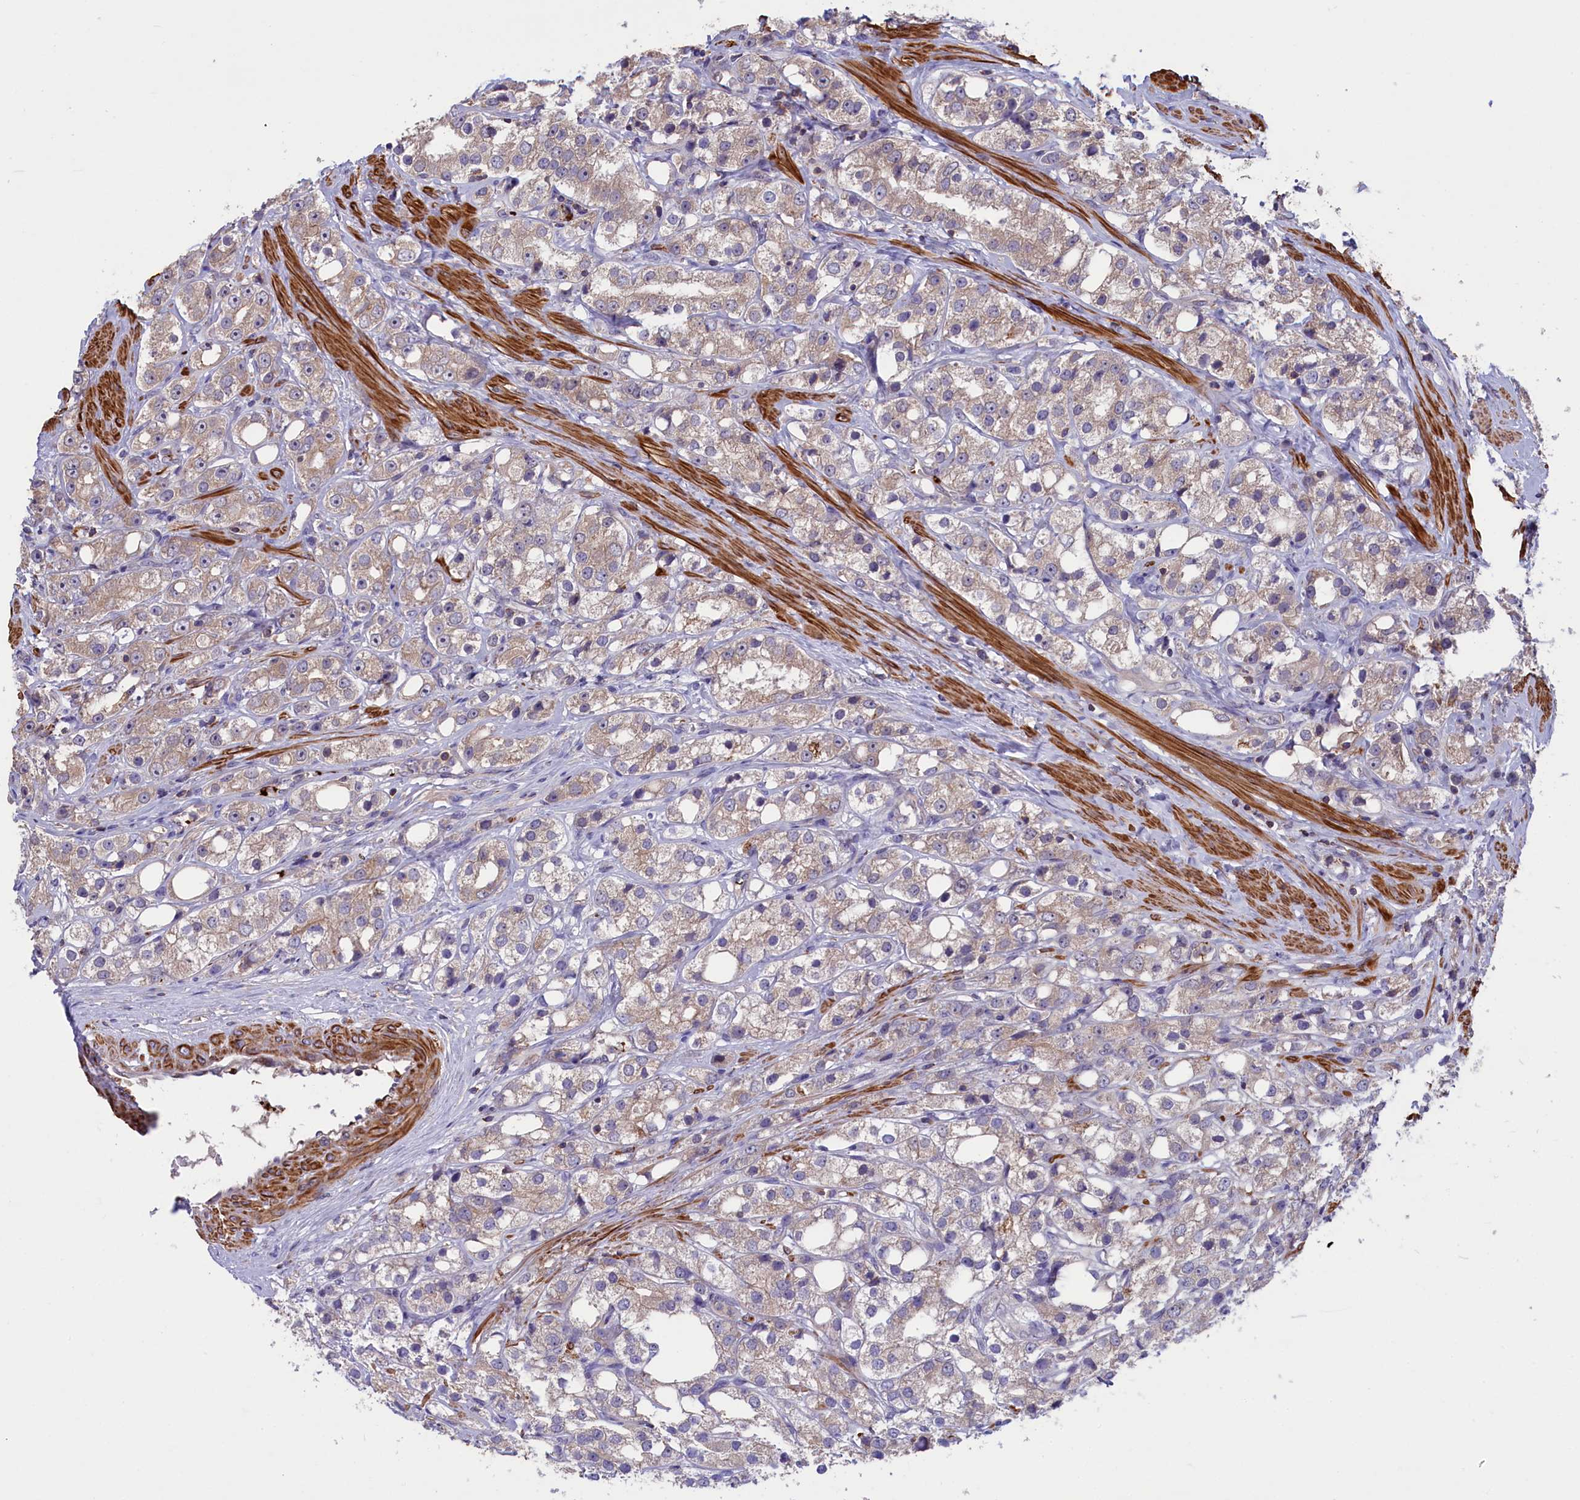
{"staining": {"intensity": "weak", "quantity": ">75%", "location": "cytoplasmic/membranous"}, "tissue": "prostate cancer", "cell_type": "Tumor cells", "image_type": "cancer", "snomed": [{"axis": "morphology", "description": "Adenocarcinoma, NOS"}, {"axis": "topography", "description": "Prostate"}], "caption": "The micrograph exhibits immunohistochemical staining of prostate adenocarcinoma. There is weak cytoplasmic/membranous expression is identified in about >75% of tumor cells.", "gene": "HEATR3", "patient": {"sex": "male", "age": 79}}